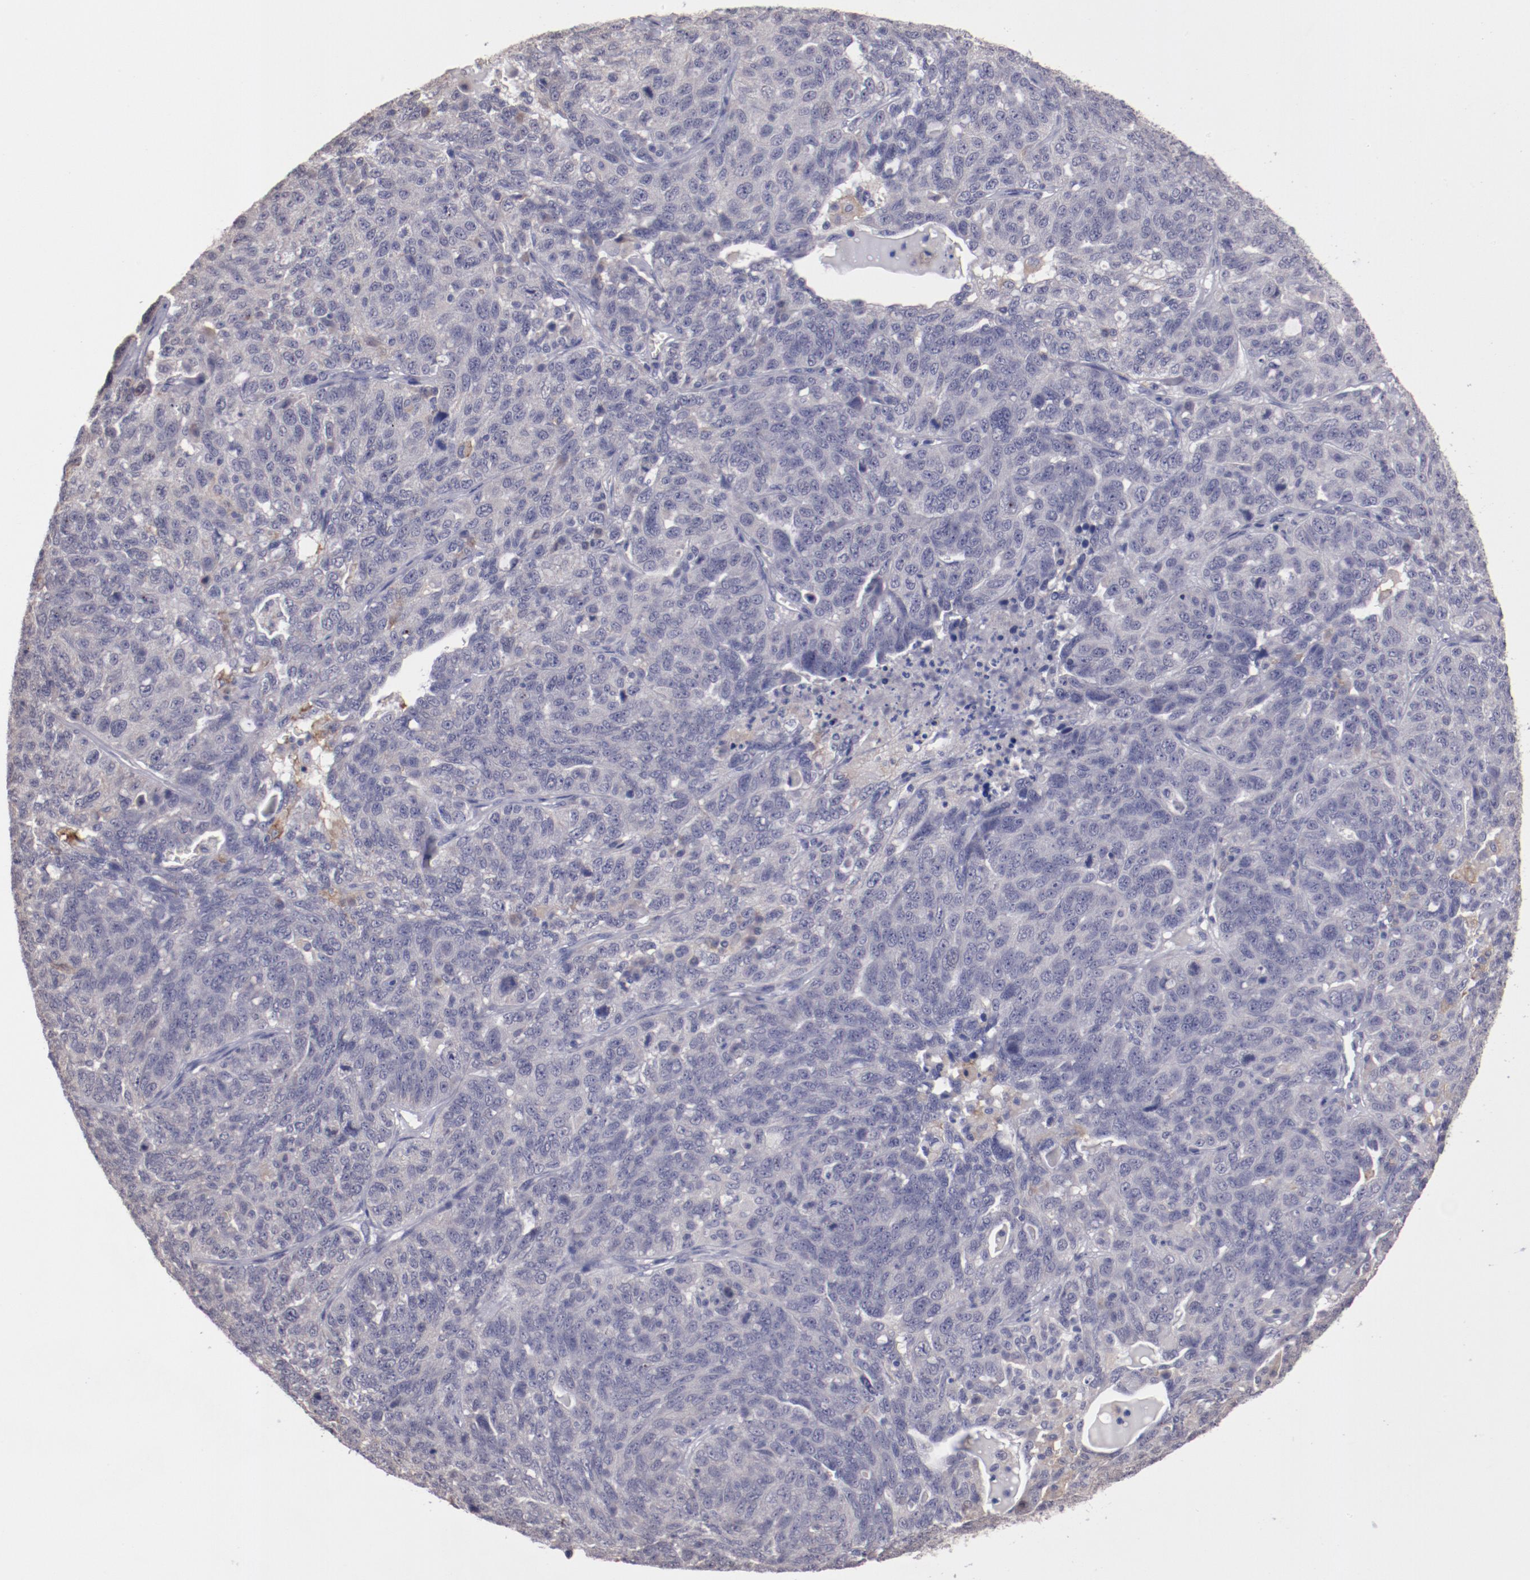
{"staining": {"intensity": "negative", "quantity": "none", "location": "none"}, "tissue": "ovarian cancer", "cell_type": "Tumor cells", "image_type": "cancer", "snomed": [{"axis": "morphology", "description": "Cystadenocarcinoma, serous, NOS"}, {"axis": "topography", "description": "Ovary"}], "caption": "This is an immunohistochemistry photomicrograph of ovarian cancer (serous cystadenocarcinoma). There is no expression in tumor cells.", "gene": "NRXN3", "patient": {"sex": "female", "age": 71}}